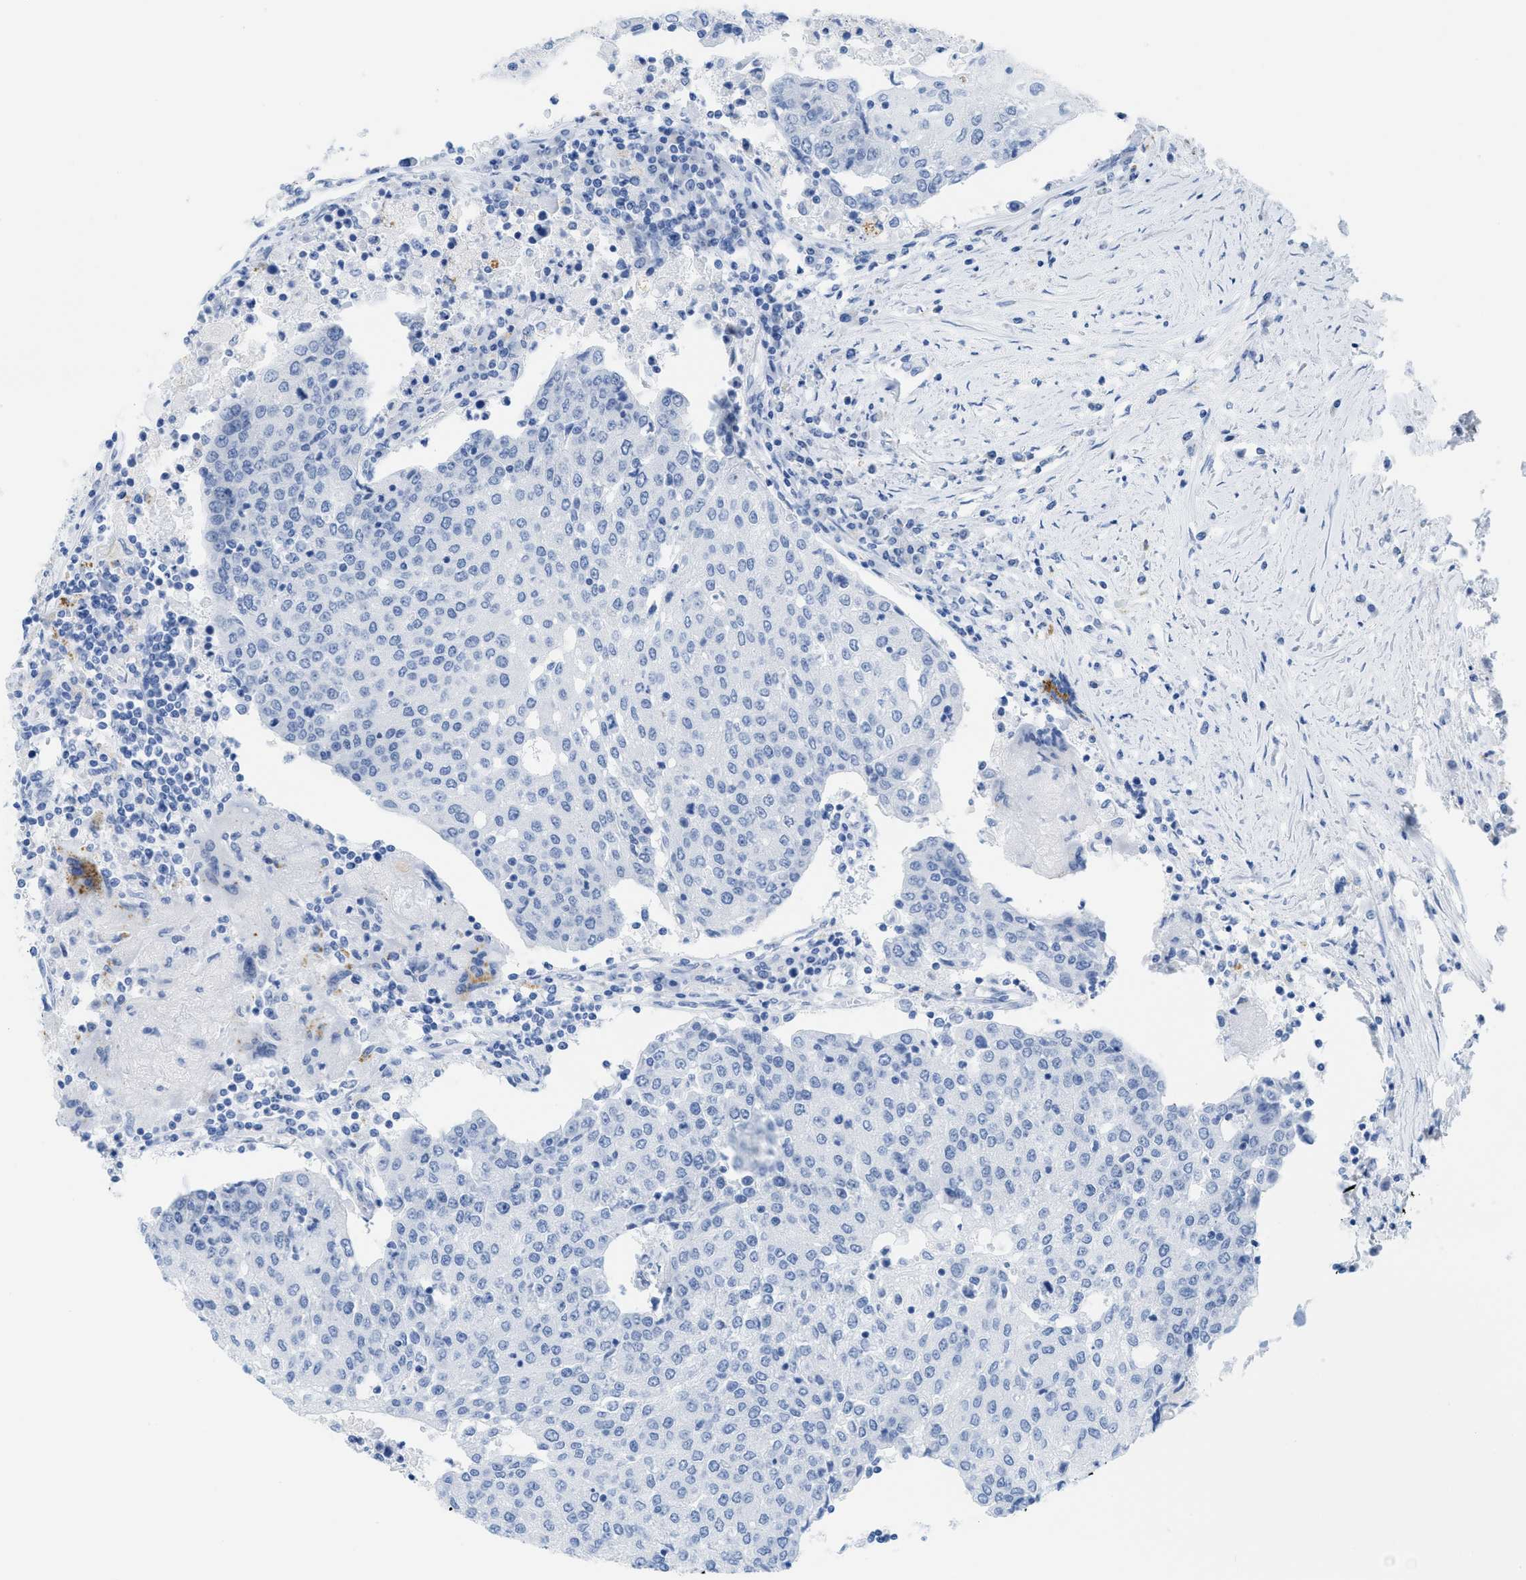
{"staining": {"intensity": "negative", "quantity": "none", "location": "none"}, "tissue": "urothelial cancer", "cell_type": "Tumor cells", "image_type": "cancer", "snomed": [{"axis": "morphology", "description": "Urothelial carcinoma, High grade"}, {"axis": "topography", "description": "Urinary bladder"}], "caption": "High power microscopy photomicrograph of an IHC image of urothelial carcinoma (high-grade), revealing no significant staining in tumor cells.", "gene": "WDR4", "patient": {"sex": "female", "age": 85}}